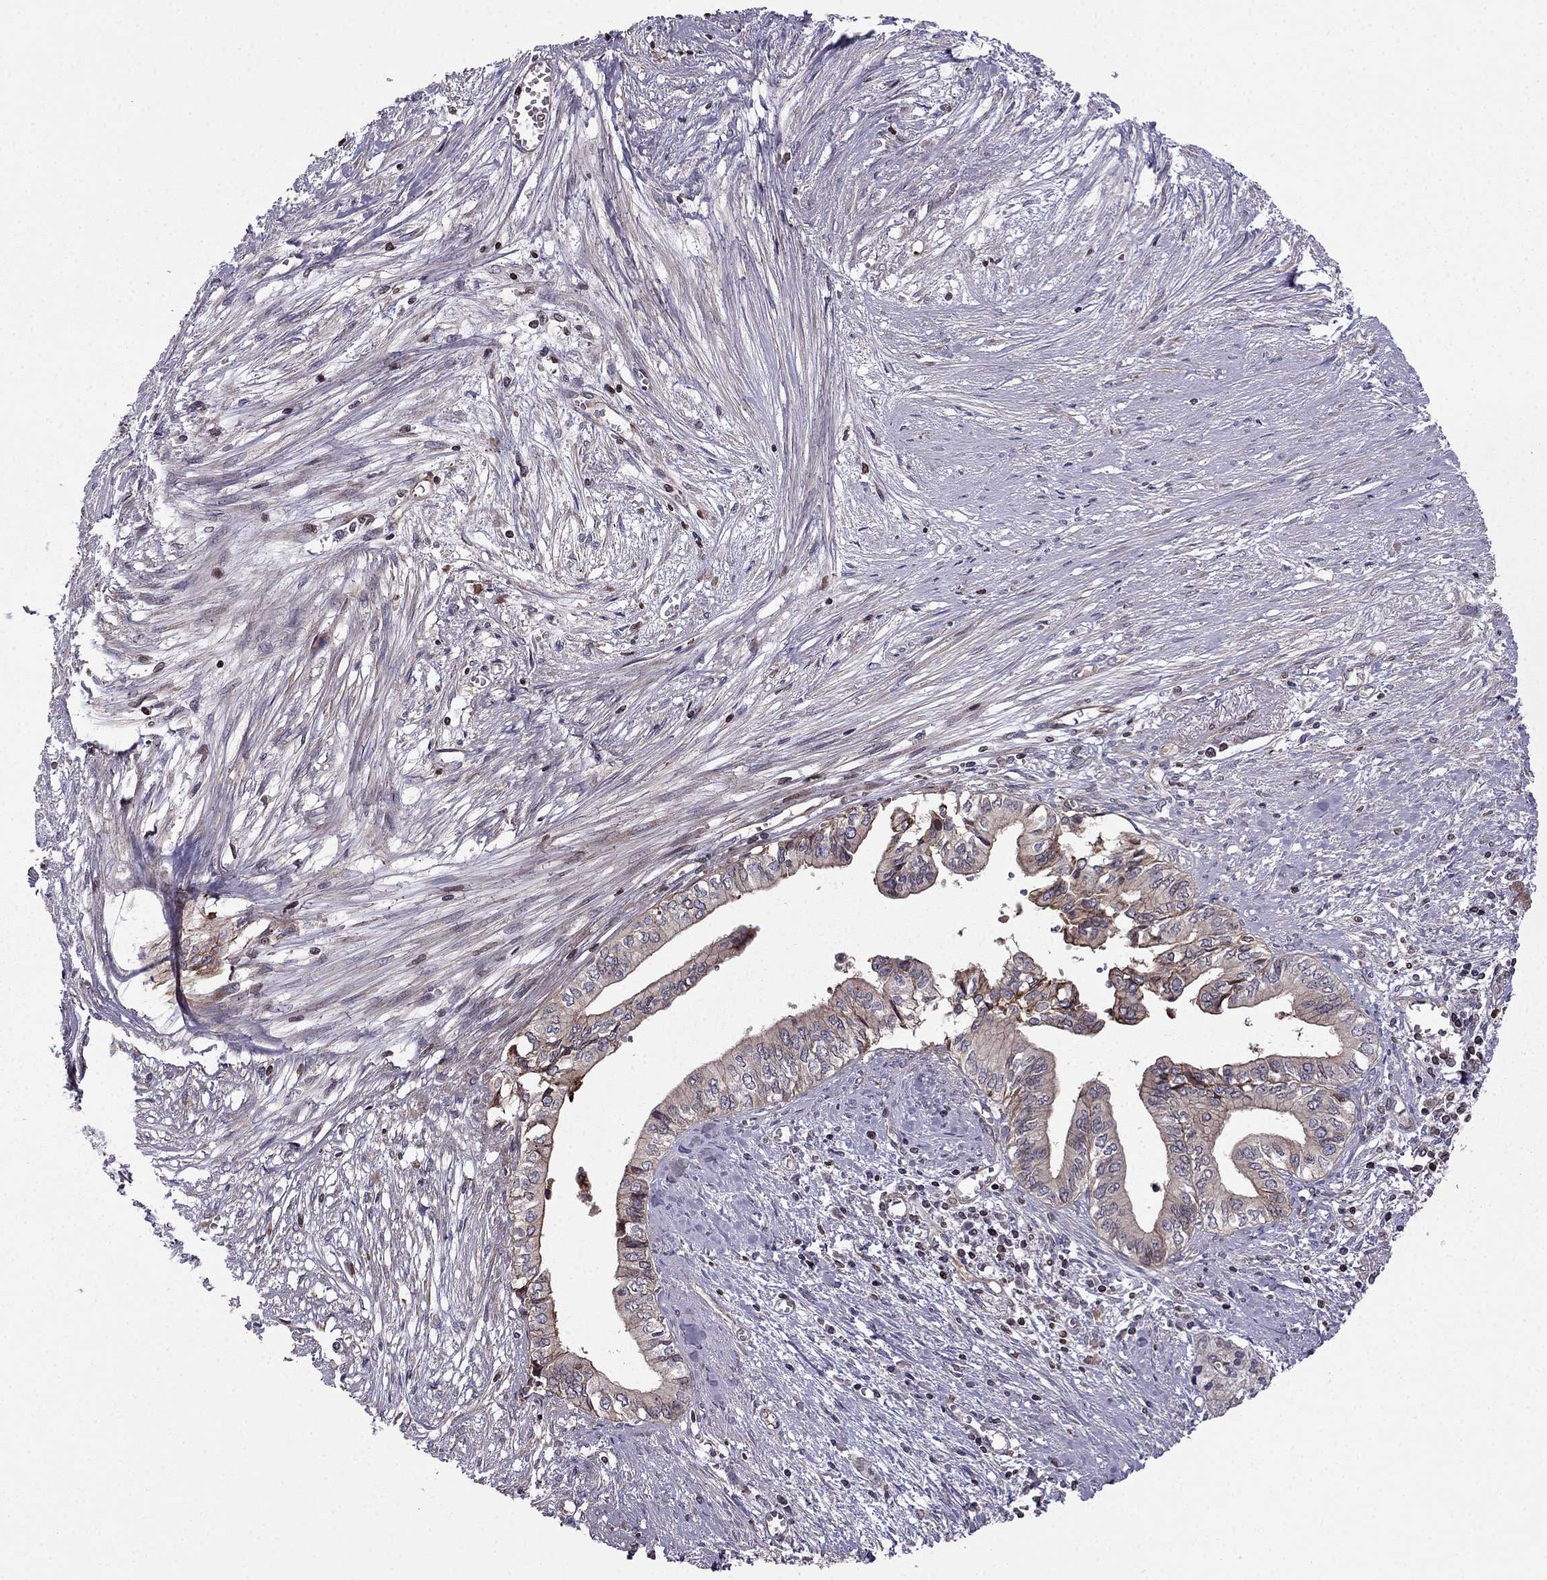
{"staining": {"intensity": "moderate", "quantity": "<25%", "location": "cytoplasmic/membranous"}, "tissue": "pancreatic cancer", "cell_type": "Tumor cells", "image_type": "cancer", "snomed": [{"axis": "morphology", "description": "Adenocarcinoma, NOS"}, {"axis": "topography", "description": "Pancreas"}], "caption": "Protein positivity by immunohistochemistry reveals moderate cytoplasmic/membranous positivity in about <25% of tumor cells in pancreatic adenocarcinoma.", "gene": "CDC42BPA", "patient": {"sex": "female", "age": 61}}